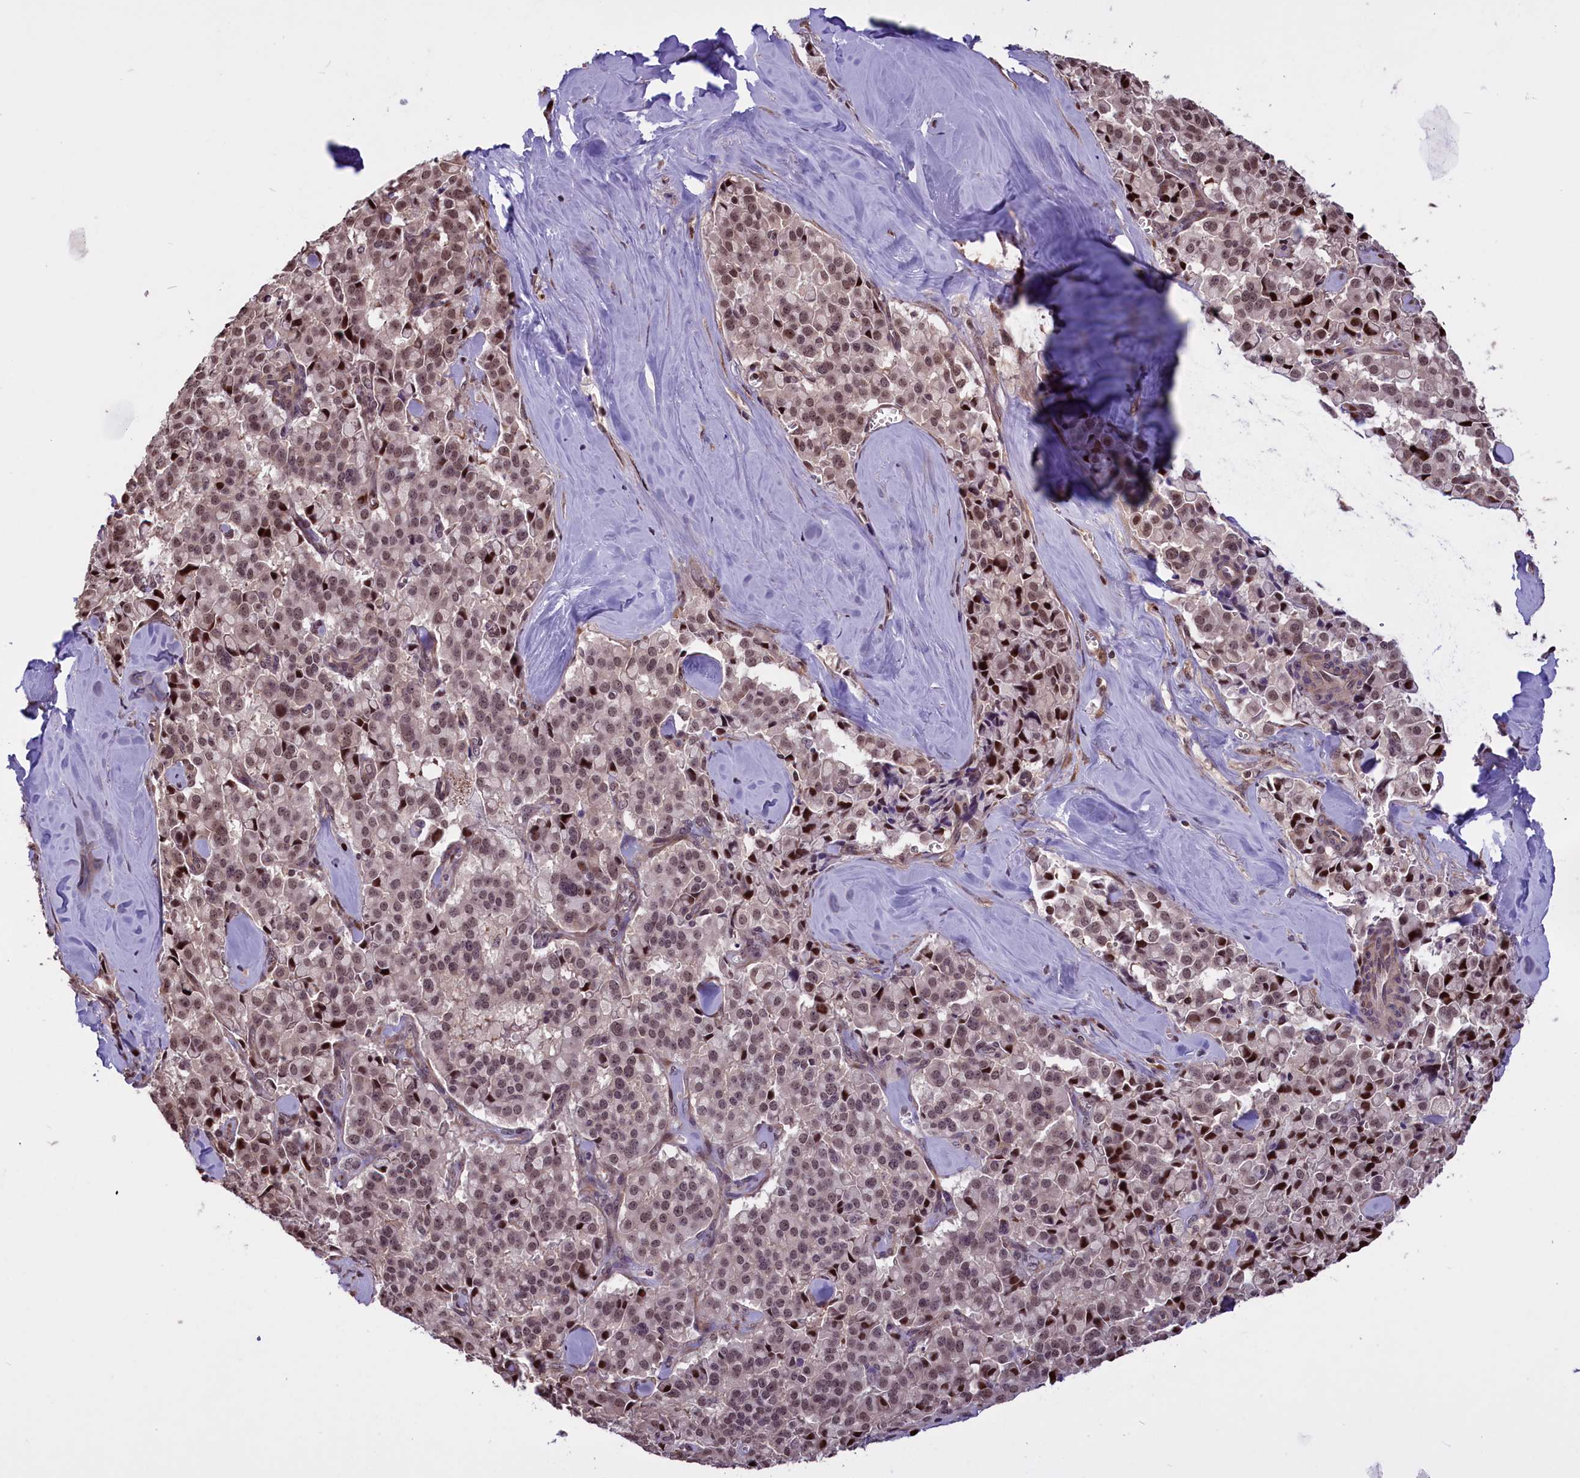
{"staining": {"intensity": "moderate", "quantity": ">75%", "location": "nuclear"}, "tissue": "pancreatic cancer", "cell_type": "Tumor cells", "image_type": "cancer", "snomed": [{"axis": "morphology", "description": "Adenocarcinoma, NOS"}, {"axis": "topography", "description": "Pancreas"}], "caption": "This is a photomicrograph of IHC staining of pancreatic cancer (adenocarcinoma), which shows moderate expression in the nuclear of tumor cells.", "gene": "SHFL", "patient": {"sex": "male", "age": 65}}